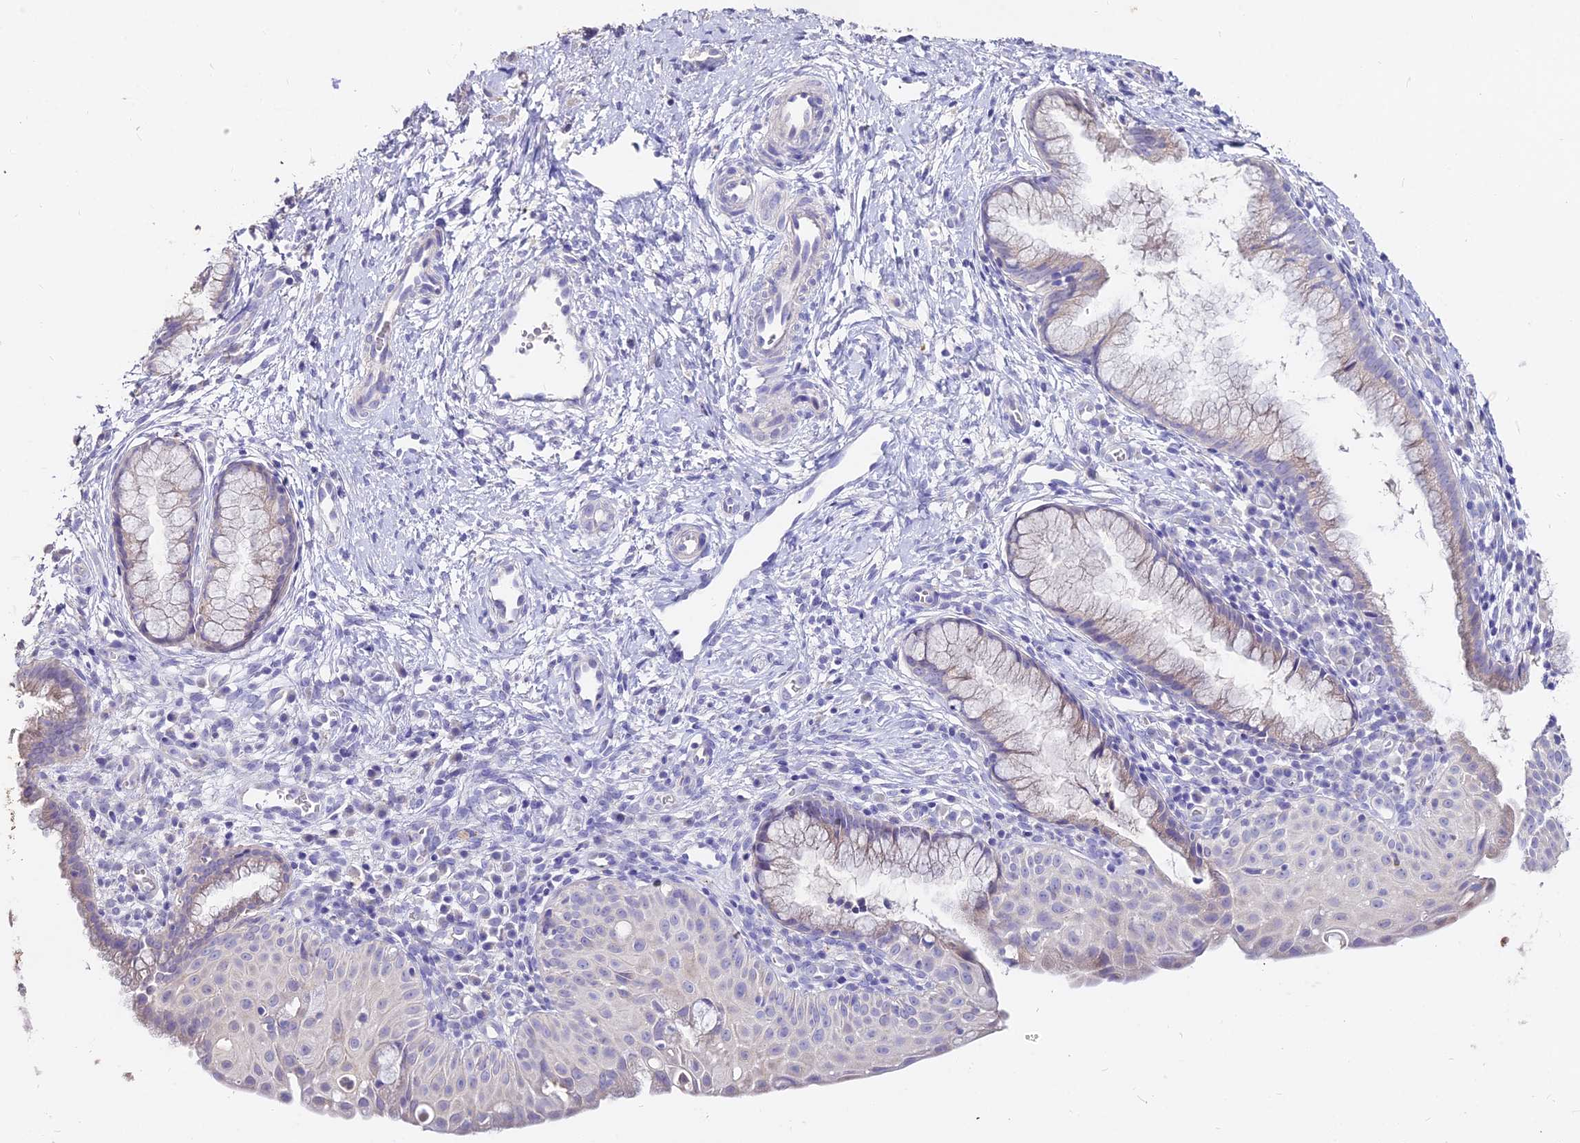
{"staining": {"intensity": "negative", "quantity": "none", "location": "none"}, "tissue": "cervix", "cell_type": "Glandular cells", "image_type": "normal", "snomed": [{"axis": "morphology", "description": "Normal tissue, NOS"}, {"axis": "topography", "description": "Cervix"}], "caption": "This is an IHC micrograph of unremarkable cervix. There is no staining in glandular cells.", "gene": "GLYAT", "patient": {"sex": "female", "age": 36}}